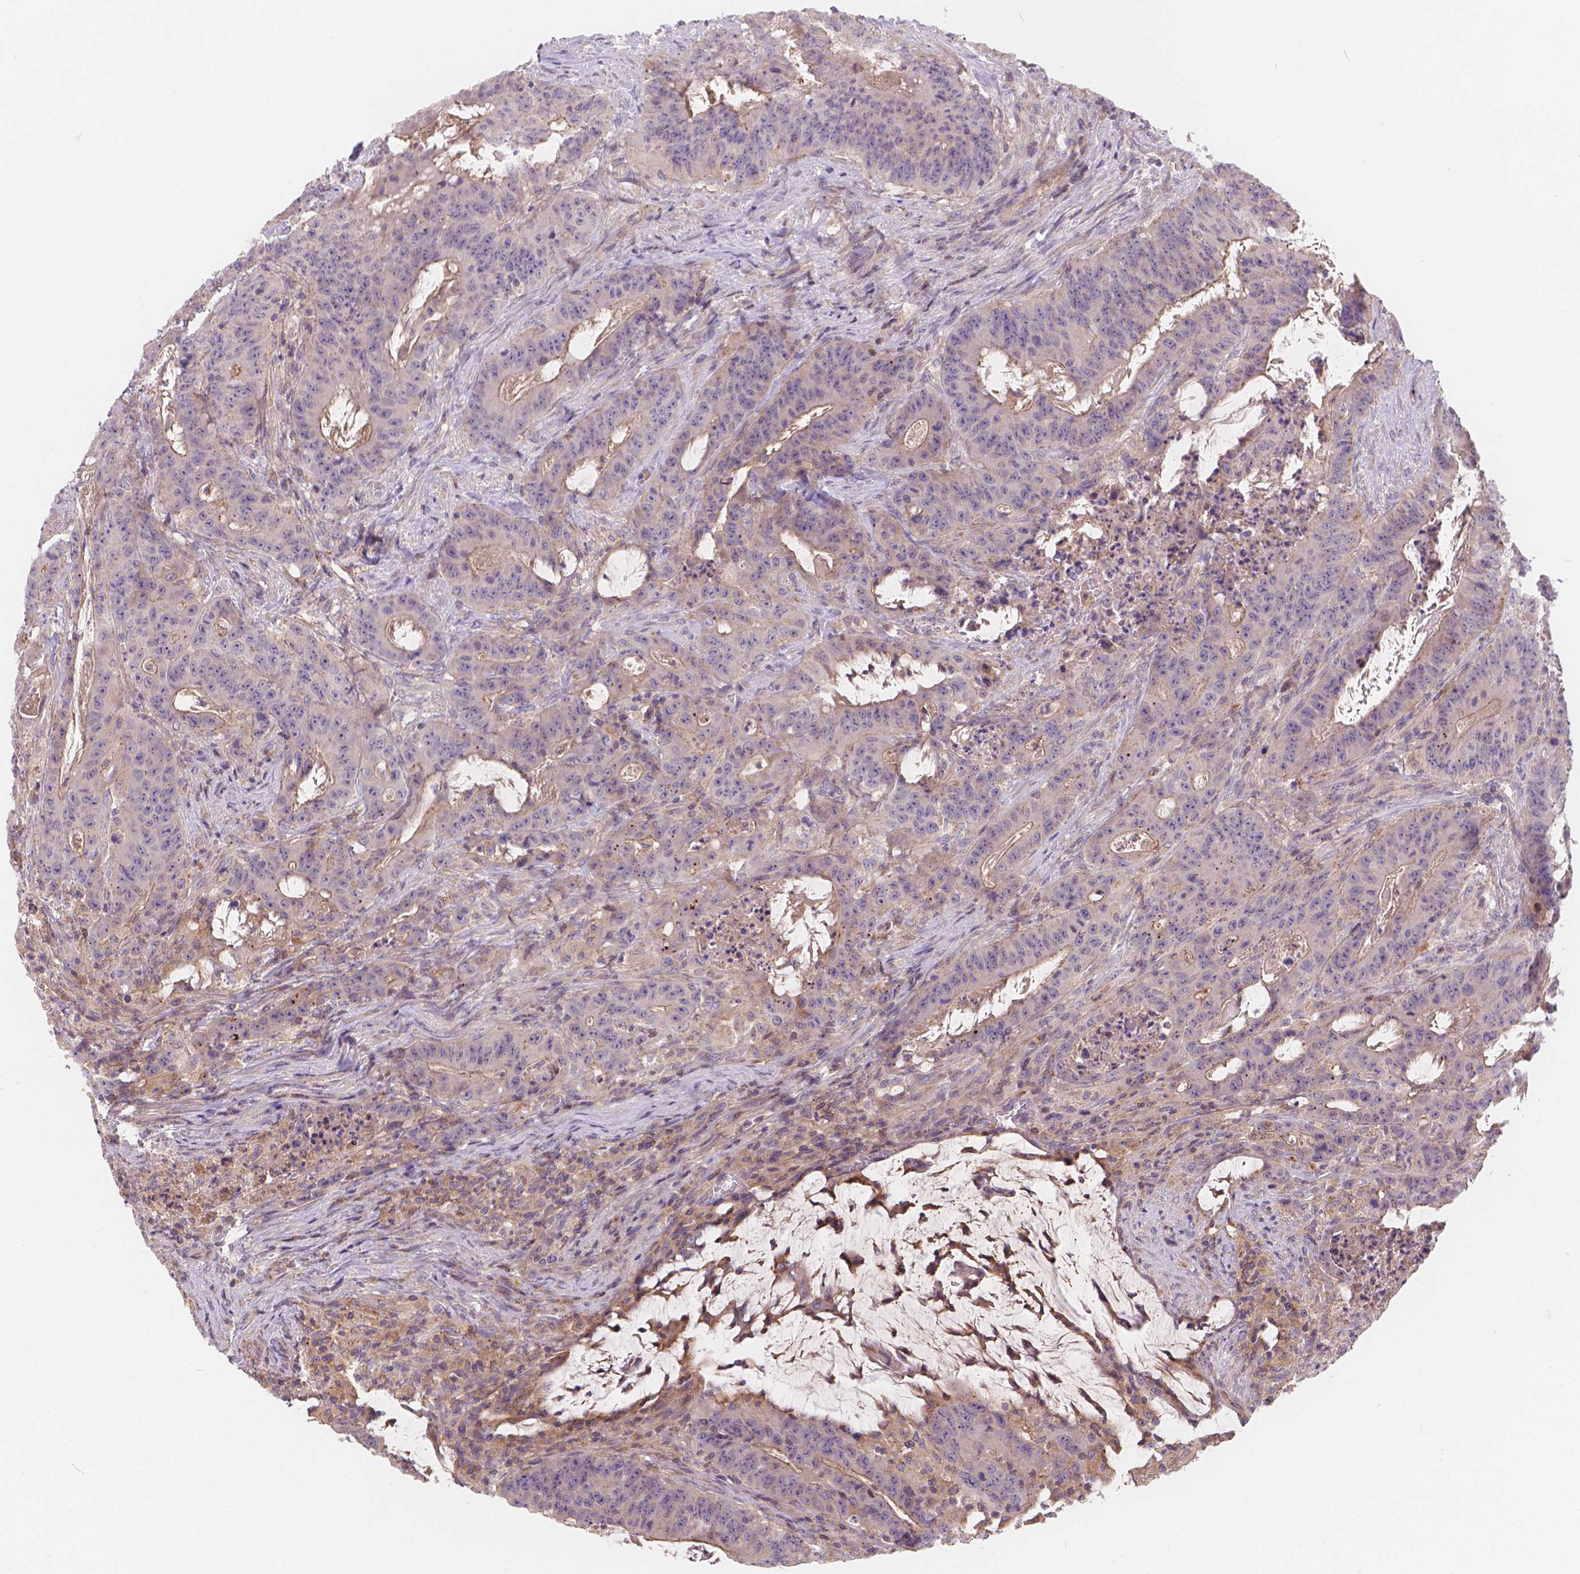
{"staining": {"intensity": "weak", "quantity": "25%-75%", "location": "cytoplasmic/membranous"}, "tissue": "colorectal cancer", "cell_type": "Tumor cells", "image_type": "cancer", "snomed": [{"axis": "morphology", "description": "Adenocarcinoma, NOS"}, {"axis": "topography", "description": "Colon"}], "caption": "Immunohistochemical staining of human colorectal adenocarcinoma shows low levels of weak cytoplasmic/membranous protein staining in about 25%-75% of tumor cells.", "gene": "CDK10", "patient": {"sex": "male", "age": 33}}